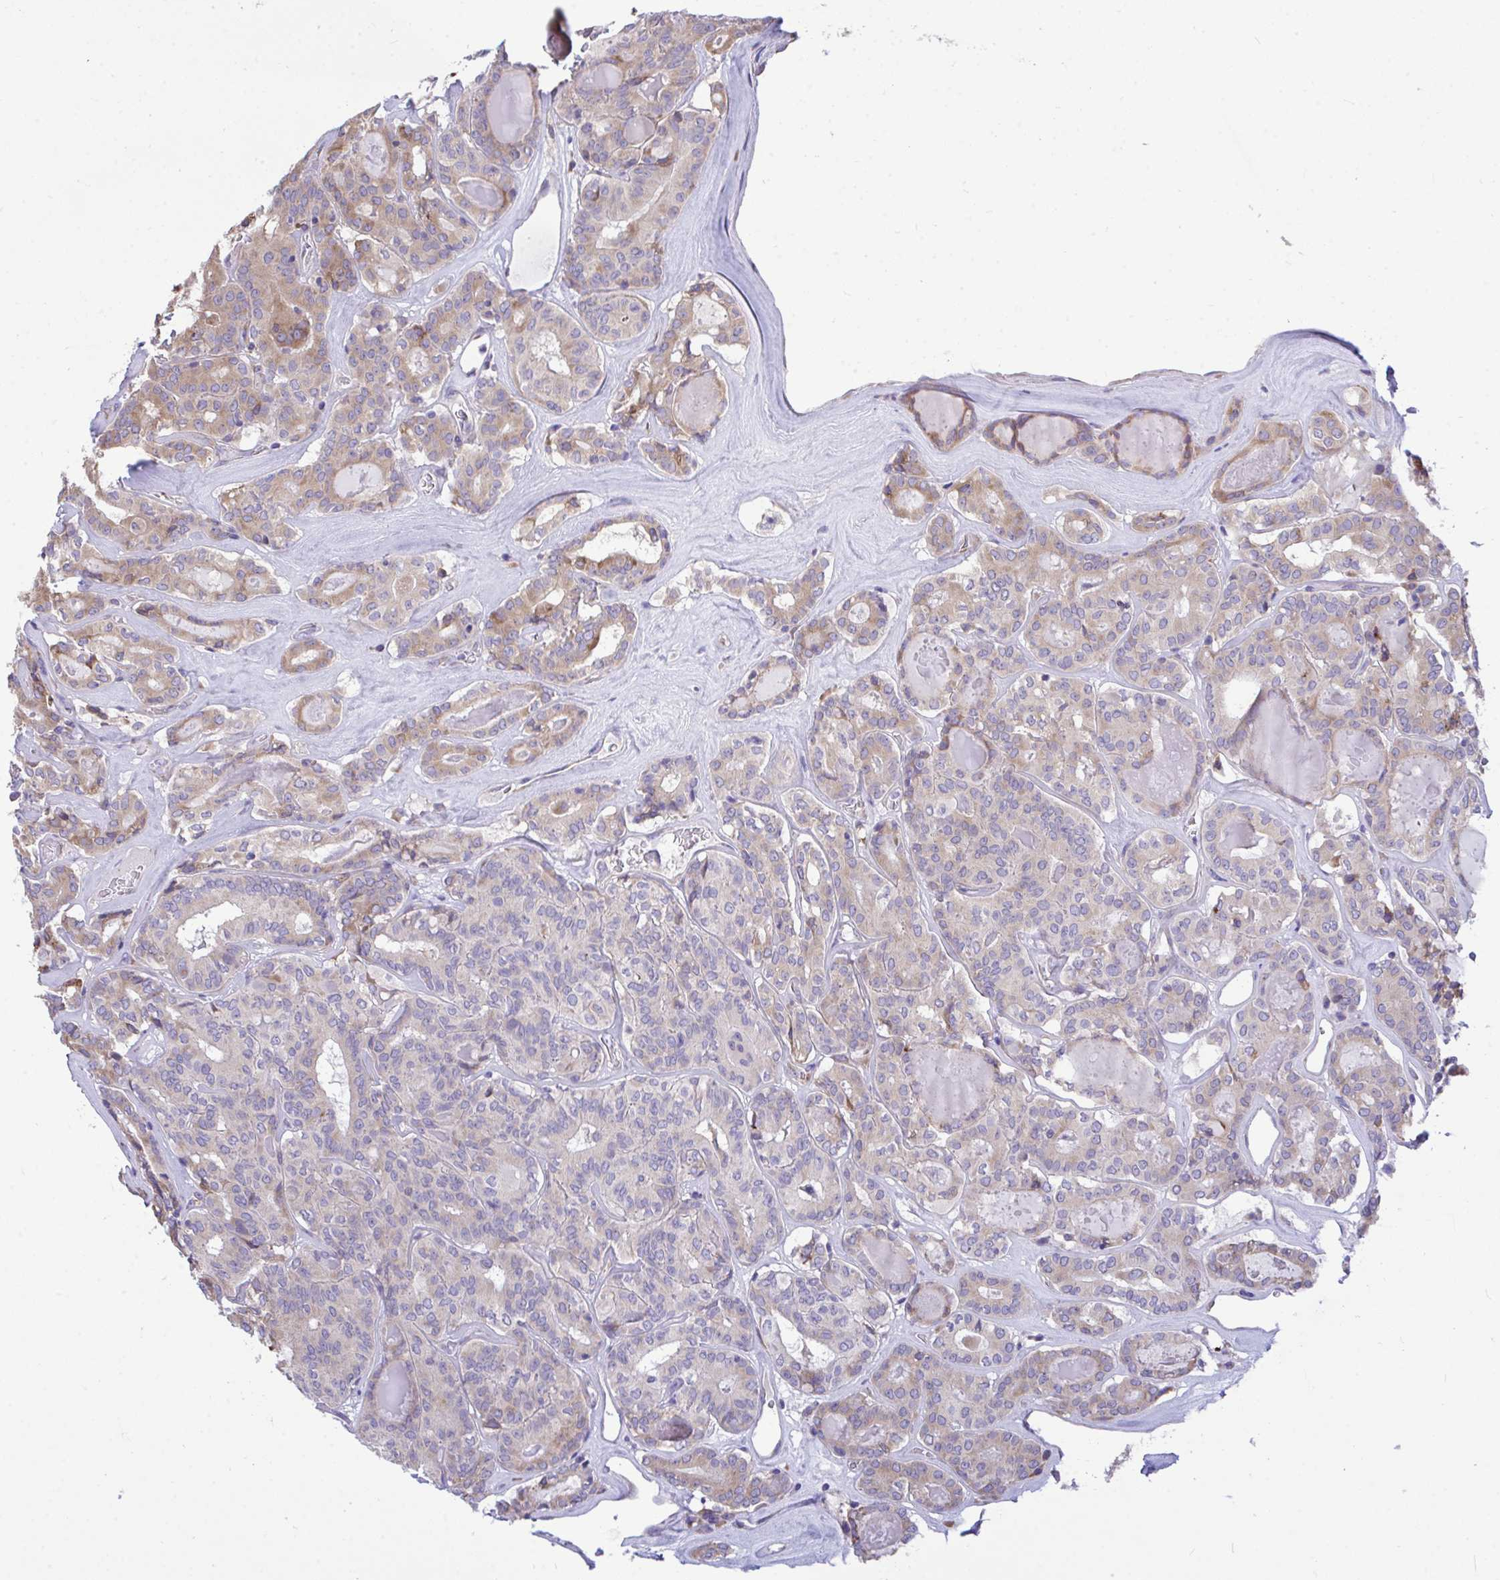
{"staining": {"intensity": "moderate", "quantity": "25%-75%", "location": "cytoplasmic/membranous"}, "tissue": "thyroid cancer", "cell_type": "Tumor cells", "image_type": "cancer", "snomed": [{"axis": "morphology", "description": "Papillary adenocarcinoma, NOS"}, {"axis": "topography", "description": "Thyroid gland"}], "caption": "A brown stain shows moderate cytoplasmic/membranous staining of a protein in human thyroid papillary adenocarcinoma tumor cells.", "gene": "PIGK", "patient": {"sex": "female", "age": 72}}